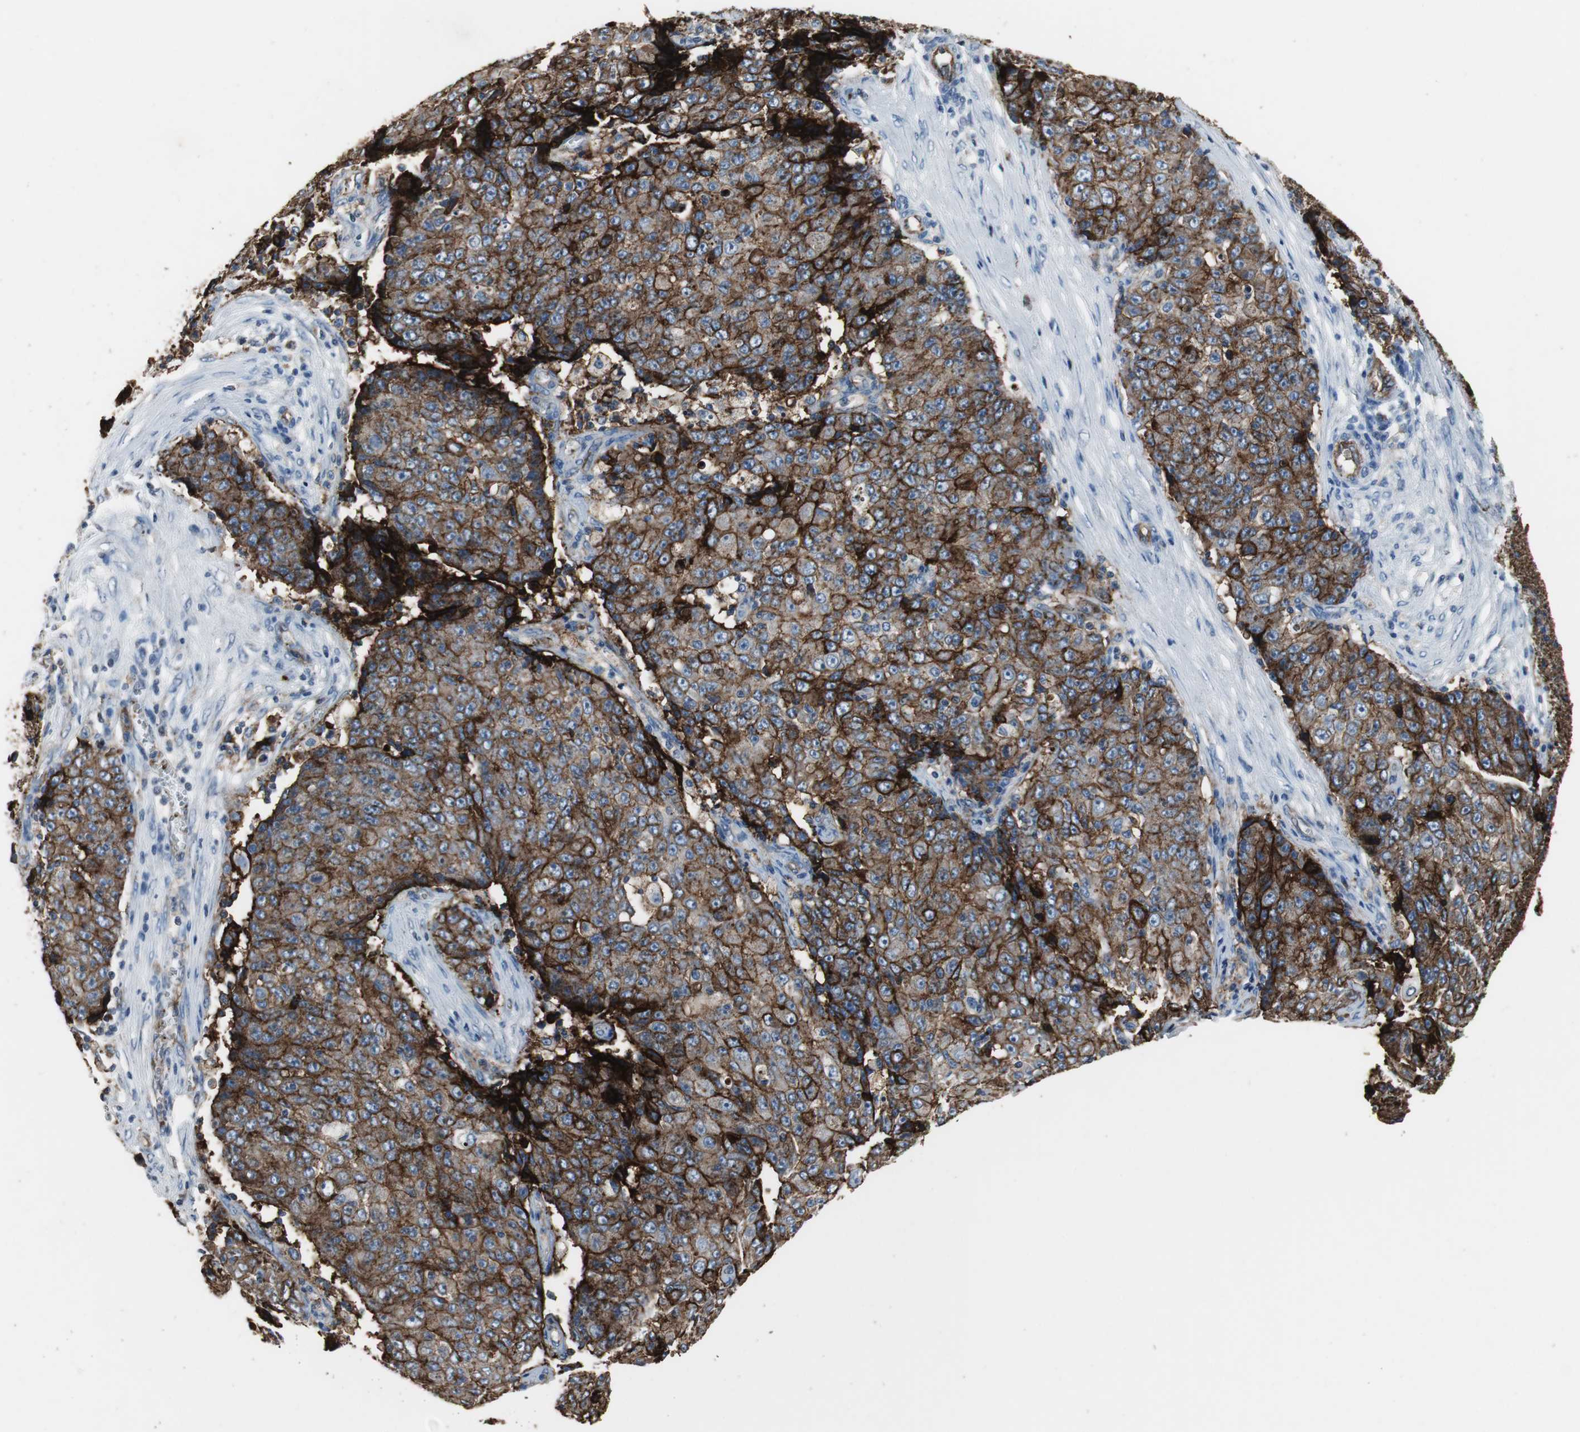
{"staining": {"intensity": "strong", "quantity": ">75%", "location": "cytoplasmic/membranous"}, "tissue": "ovarian cancer", "cell_type": "Tumor cells", "image_type": "cancer", "snomed": [{"axis": "morphology", "description": "Carcinoma, endometroid"}, {"axis": "topography", "description": "Ovary"}], "caption": "Endometroid carcinoma (ovarian) stained with immunohistochemistry reveals strong cytoplasmic/membranous staining in approximately >75% of tumor cells. (Stains: DAB in brown, nuclei in blue, Microscopy: brightfield microscopy at high magnification).", "gene": "F11R", "patient": {"sex": "female", "age": 42}}